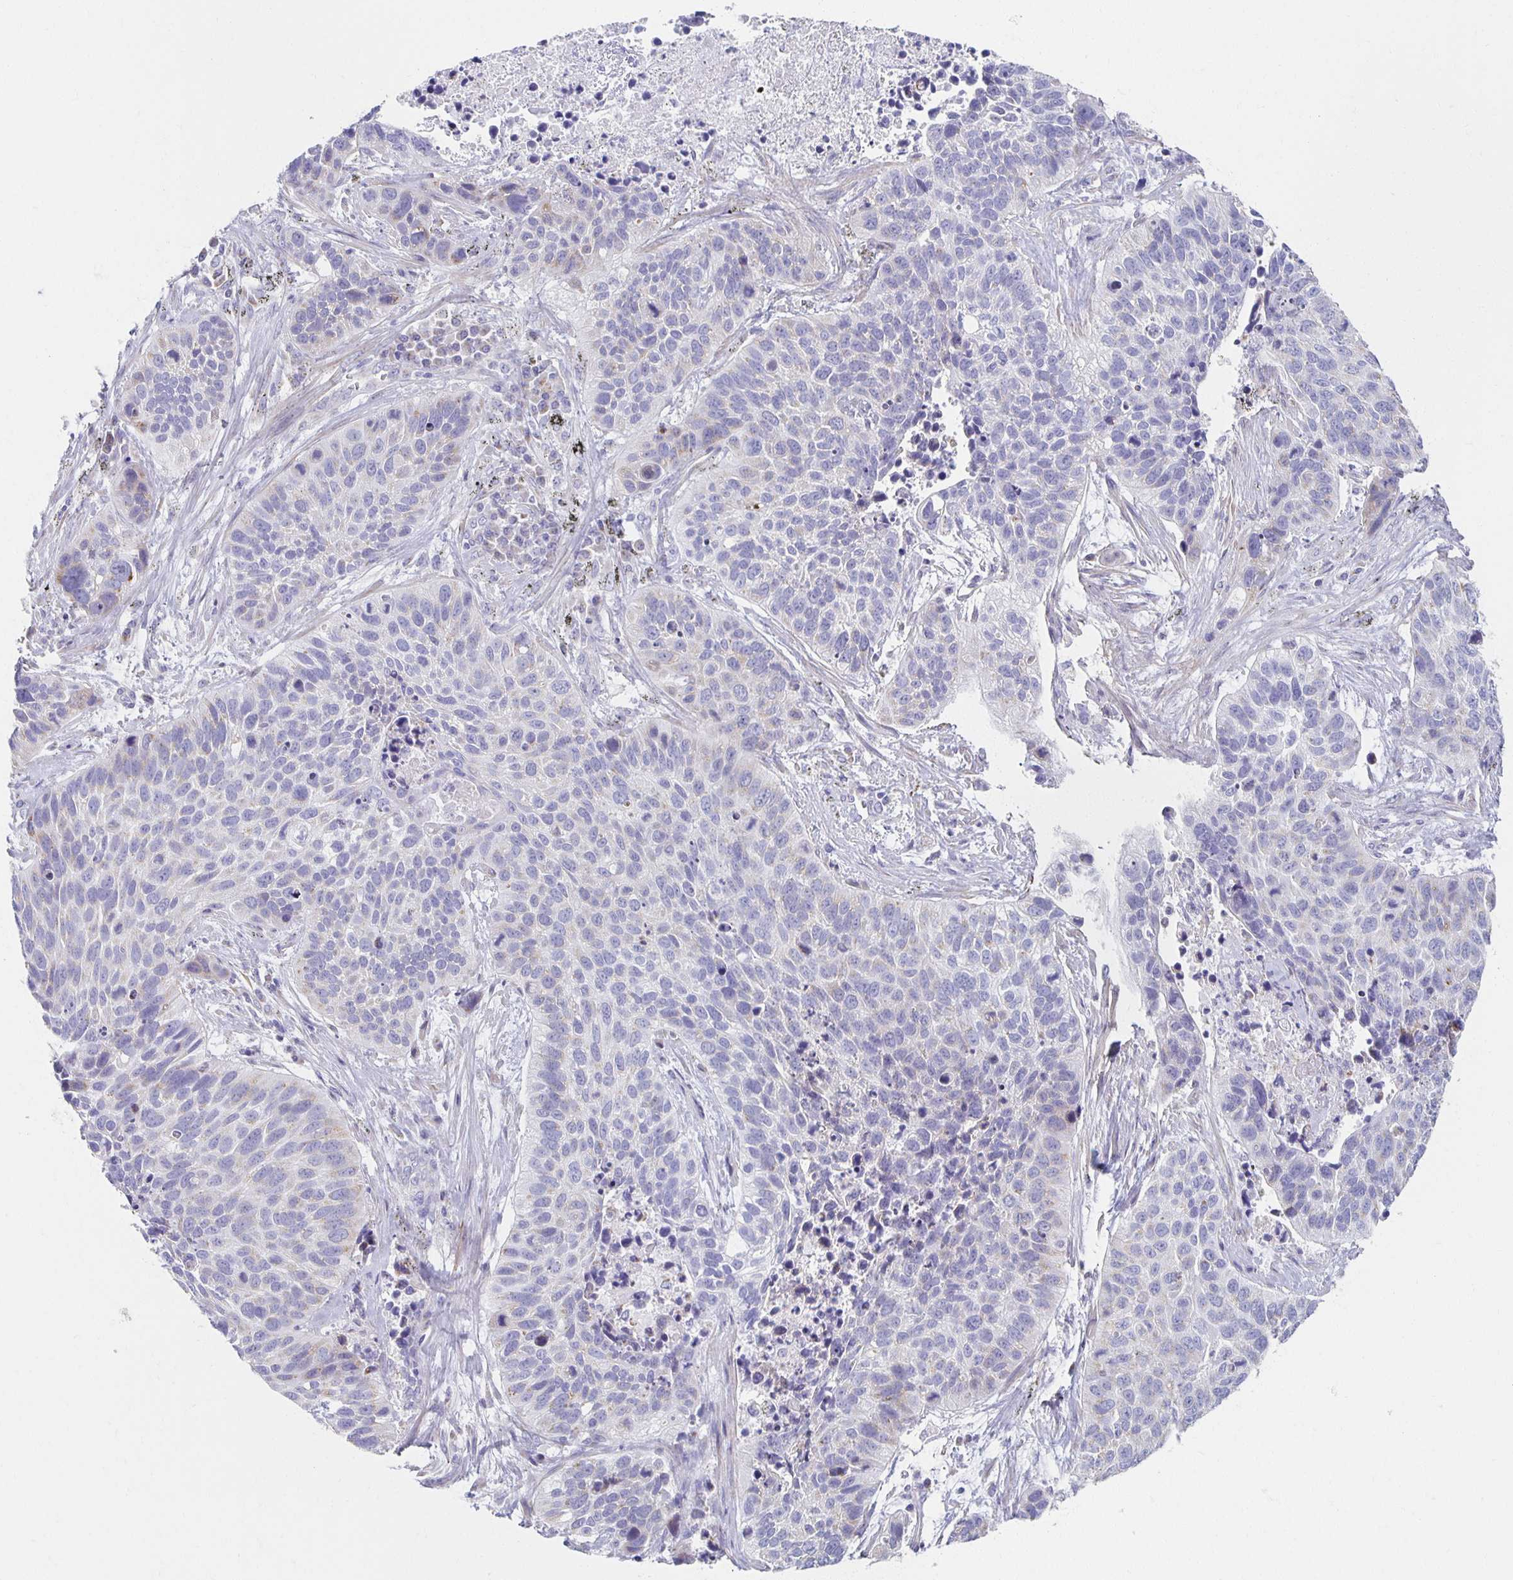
{"staining": {"intensity": "weak", "quantity": "<25%", "location": "cytoplasmic/membranous"}, "tissue": "lung cancer", "cell_type": "Tumor cells", "image_type": "cancer", "snomed": [{"axis": "morphology", "description": "Squamous cell carcinoma, NOS"}, {"axis": "topography", "description": "Lung"}], "caption": "The immunohistochemistry micrograph has no significant staining in tumor cells of squamous cell carcinoma (lung) tissue.", "gene": "TEX44", "patient": {"sex": "male", "age": 62}}